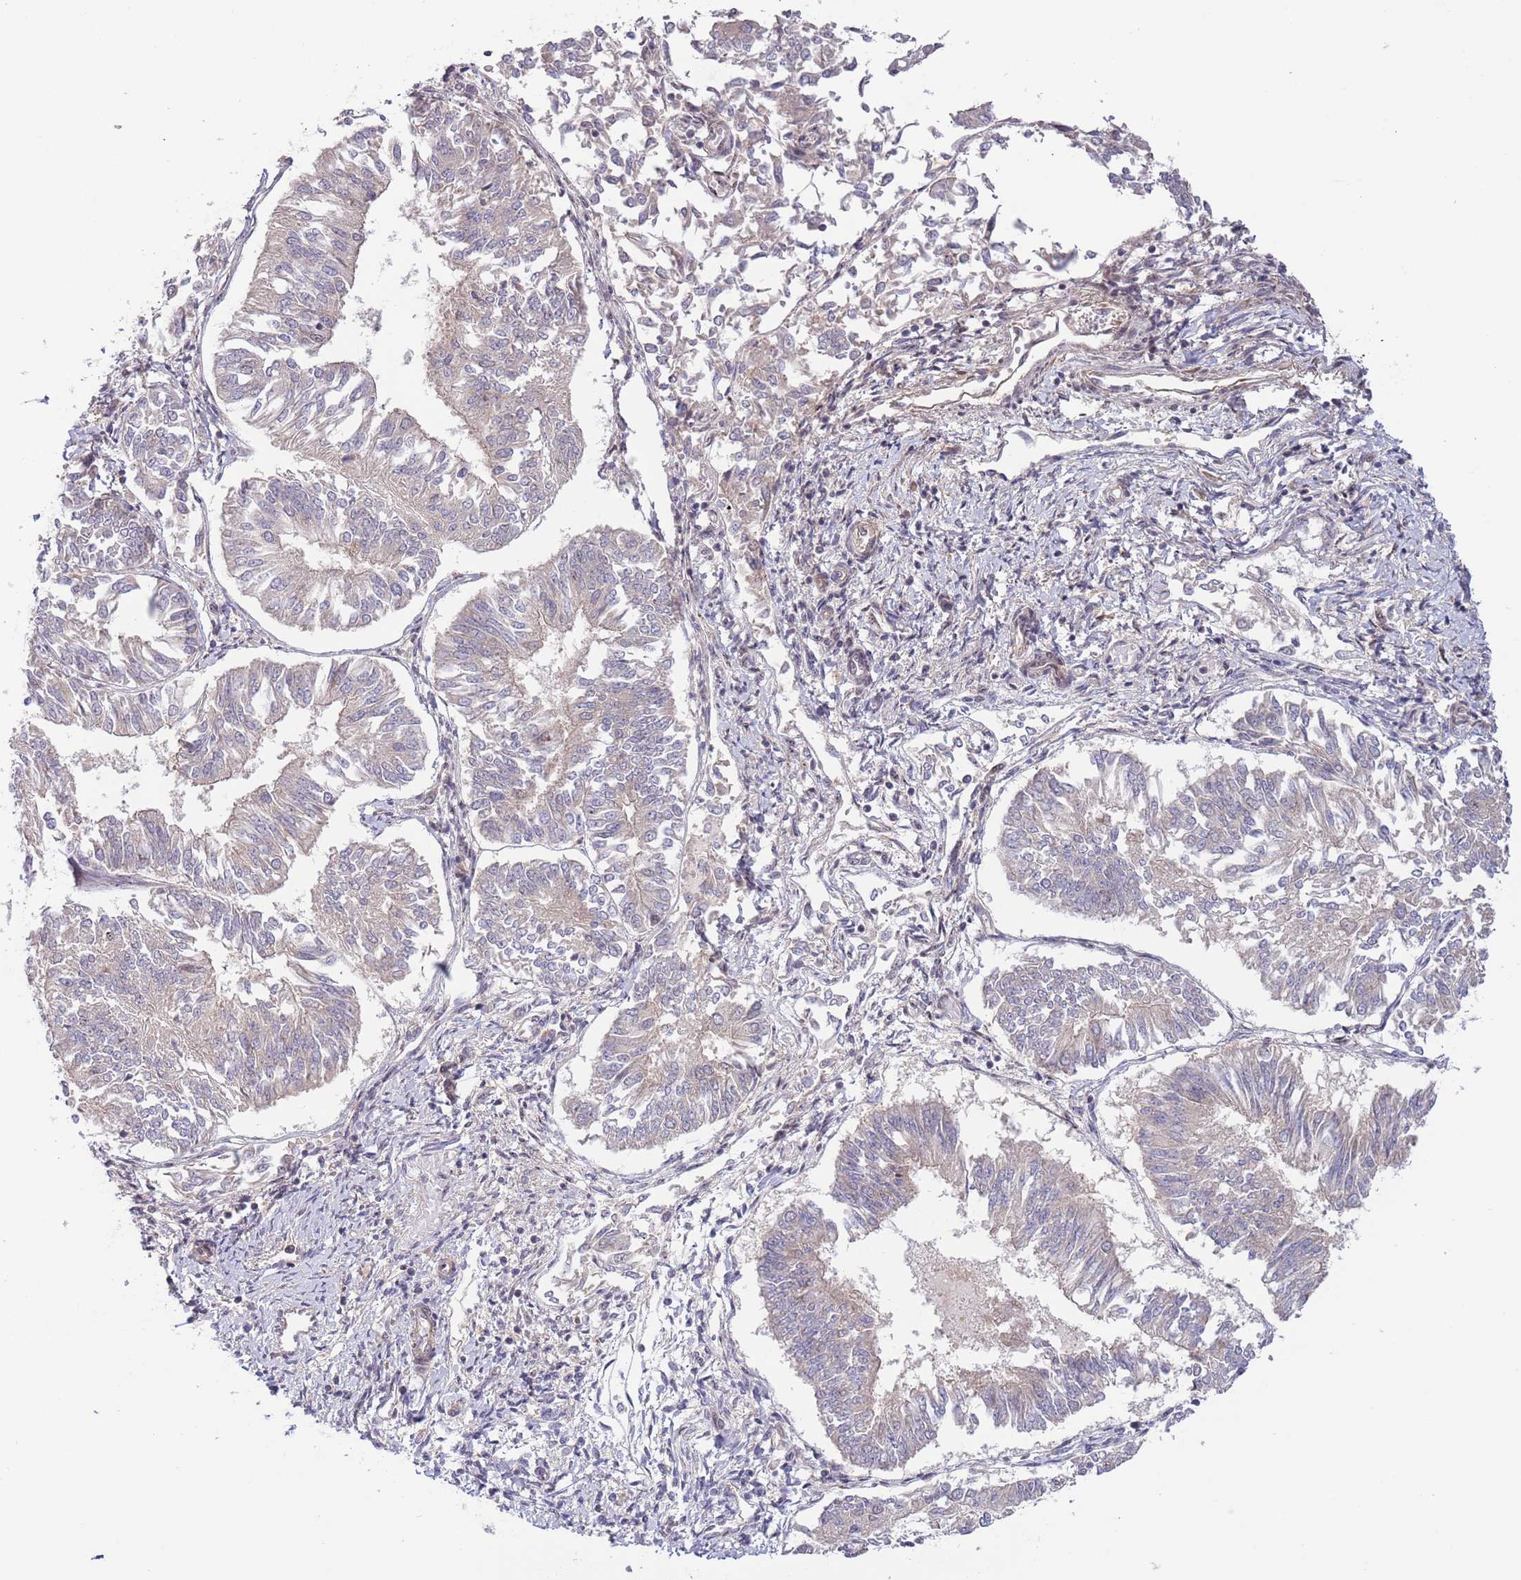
{"staining": {"intensity": "negative", "quantity": "none", "location": "none"}, "tissue": "endometrial cancer", "cell_type": "Tumor cells", "image_type": "cancer", "snomed": [{"axis": "morphology", "description": "Adenocarcinoma, NOS"}, {"axis": "topography", "description": "Endometrium"}], "caption": "Adenocarcinoma (endometrial) was stained to show a protein in brown. There is no significant expression in tumor cells.", "gene": "PRR16", "patient": {"sex": "female", "age": 58}}